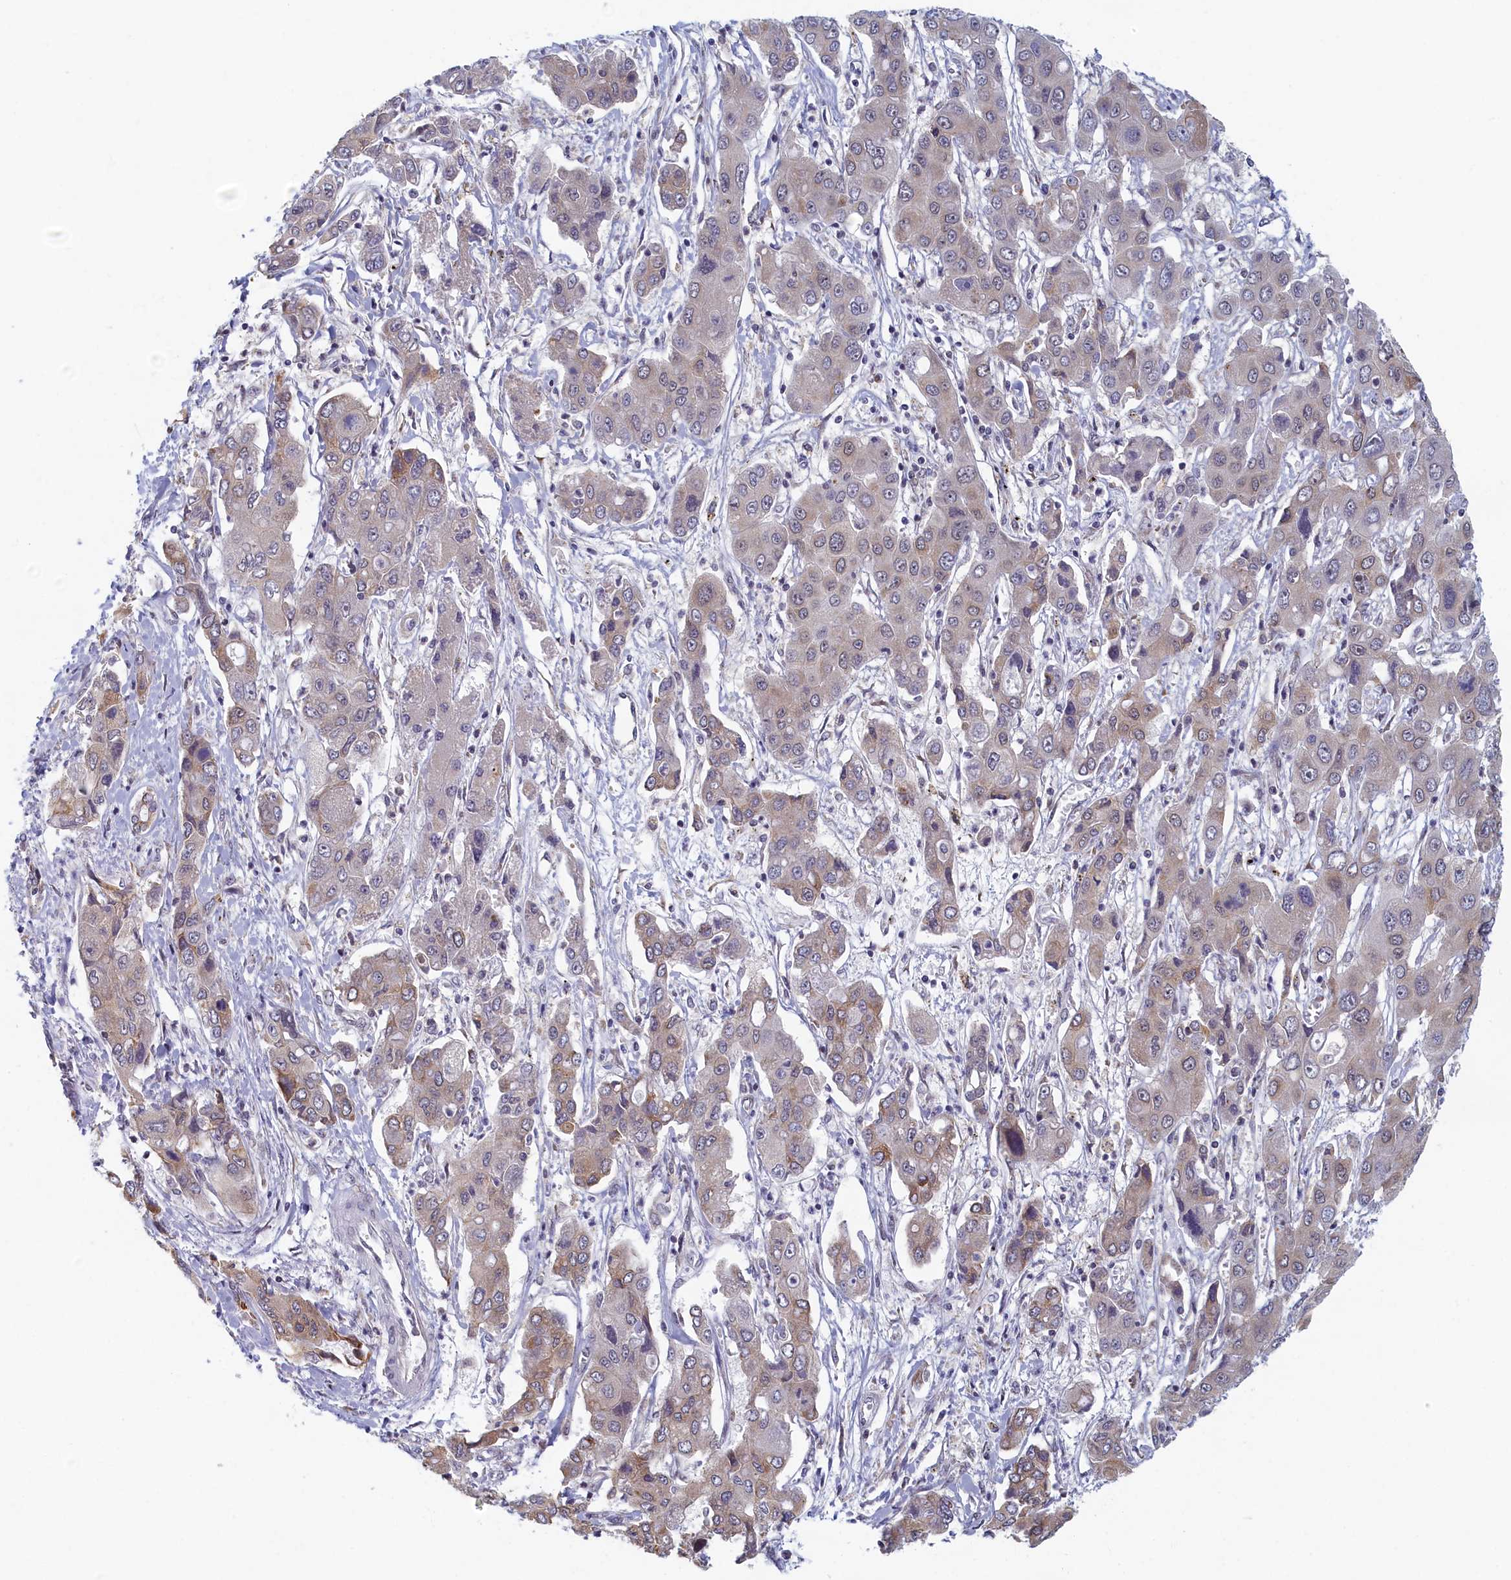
{"staining": {"intensity": "moderate", "quantity": "25%-75%", "location": "cytoplasmic/membranous,nuclear"}, "tissue": "liver cancer", "cell_type": "Tumor cells", "image_type": "cancer", "snomed": [{"axis": "morphology", "description": "Cholangiocarcinoma"}, {"axis": "topography", "description": "Liver"}], "caption": "Immunohistochemical staining of cholangiocarcinoma (liver) shows medium levels of moderate cytoplasmic/membranous and nuclear expression in about 25%-75% of tumor cells.", "gene": "DNAJC17", "patient": {"sex": "male", "age": 67}}